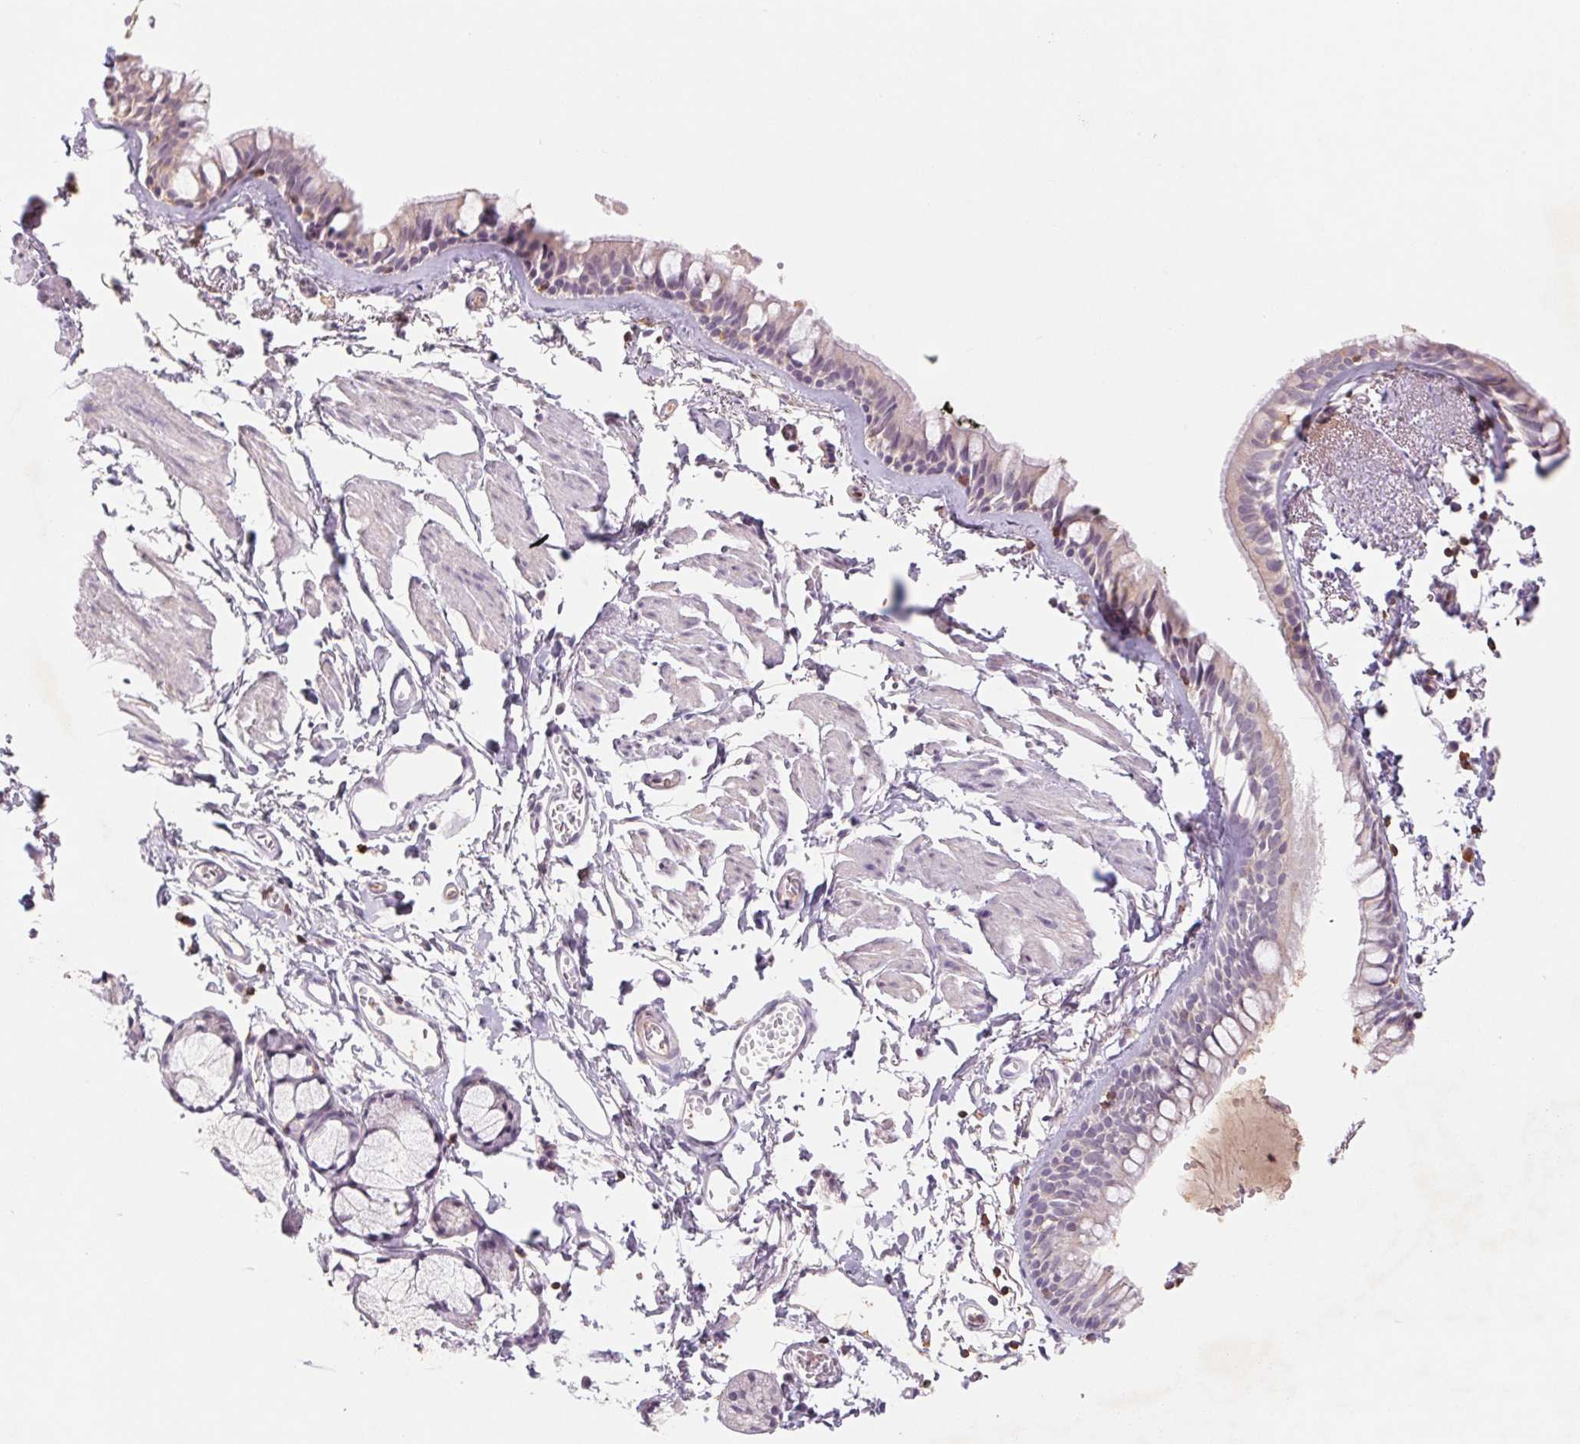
{"staining": {"intensity": "moderate", "quantity": "<25%", "location": "cytoplasmic/membranous"}, "tissue": "bronchus", "cell_type": "Respiratory epithelial cells", "image_type": "normal", "snomed": [{"axis": "morphology", "description": "Normal tissue, NOS"}, {"axis": "topography", "description": "Cartilage tissue"}, {"axis": "topography", "description": "Bronchus"}], "caption": "Unremarkable bronchus displays moderate cytoplasmic/membranous expression in about <25% of respiratory epithelial cells, visualized by immunohistochemistry.", "gene": "KIF26A", "patient": {"sex": "female", "age": 59}}